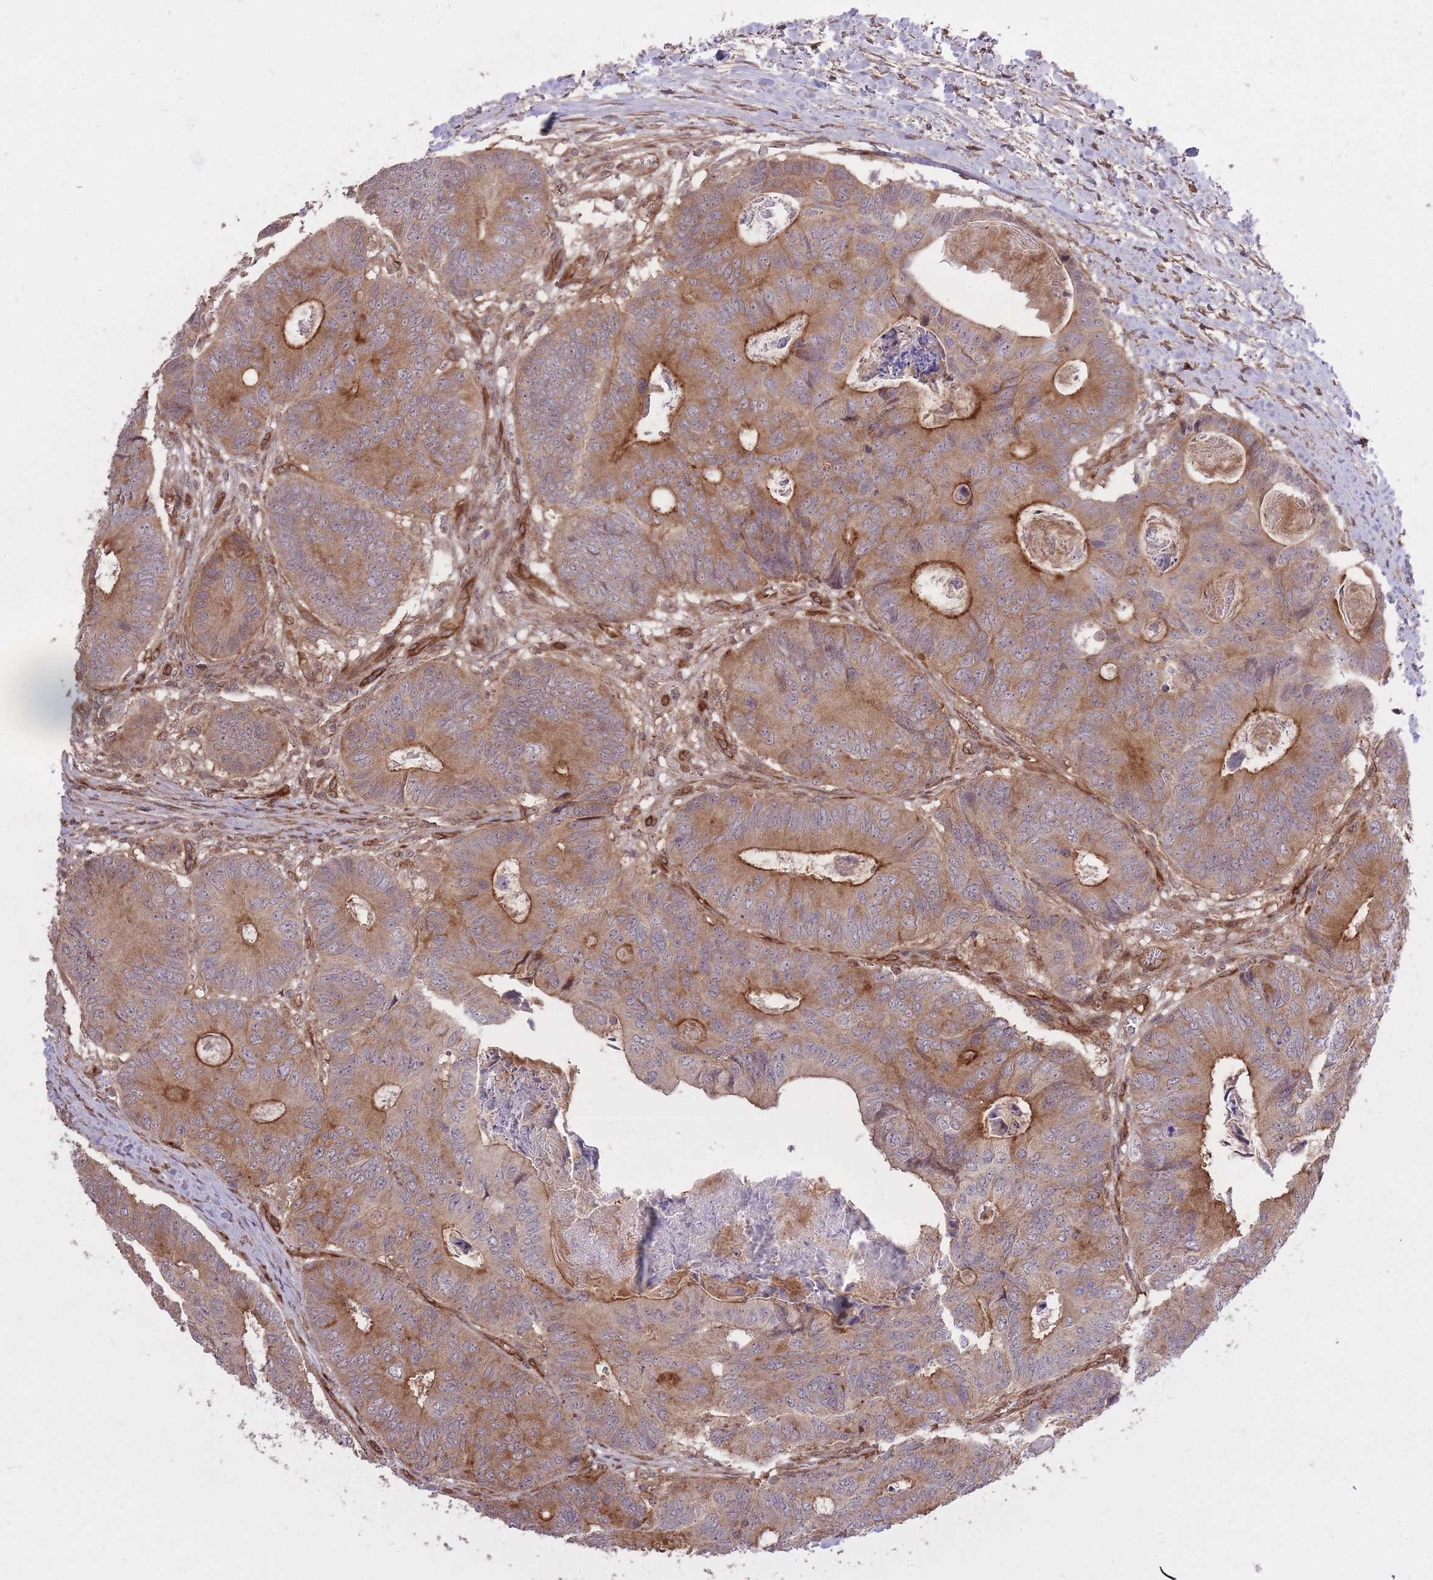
{"staining": {"intensity": "moderate", "quantity": ">75%", "location": "cytoplasmic/membranous"}, "tissue": "colorectal cancer", "cell_type": "Tumor cells", "image_type": "cancer", "snomed": [{"axis": "morphology", "description": "Adenocarcinoma, NOS"}, {"axis": "topography", "description": "Colon"}], "caption": "IHC image of colorectal cancer (adenocarcinoma) stained for a protein (brown), which shows medium levels of moderate cytoplasmic/membranous staining in about >75% of tumor cells.", "gene": "PLD1", "patient": {"sex": "male", "age": 85}}